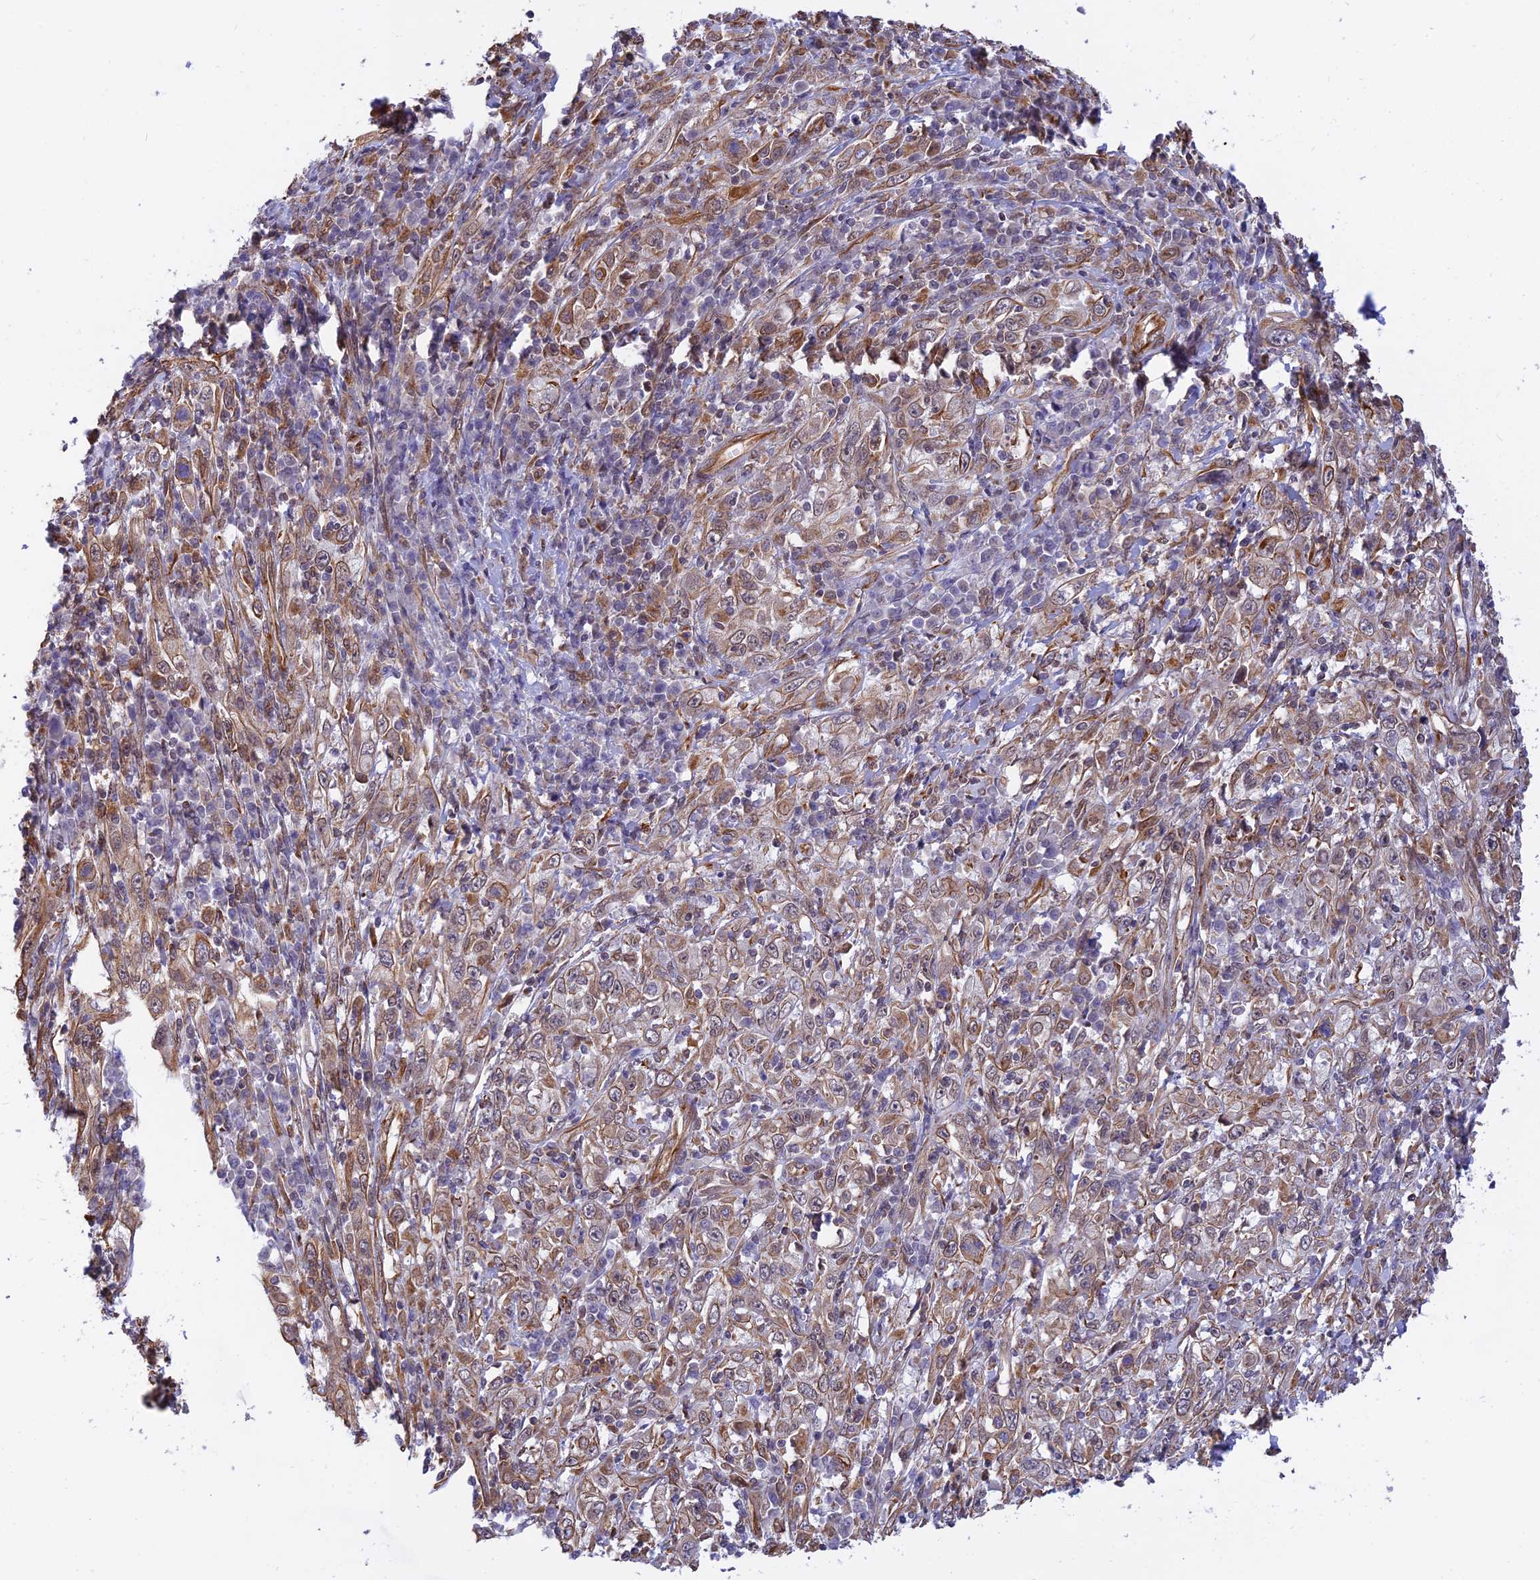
{"staining": {"intensity": "weak", "quantity": "<25%", "location": "cytoplasmic/membranous,nuclear"}, "tissue": "cervical cancer", "cell_type": "Tumor cells", "image_type": "cancer", "snomed": [{"axis": "morphology", "description": "Squamous cell carcinoma, NOS"}, {"axis": "topography", "description": "Cervix"}], "caption": "This histopathology image is of cervical squamous cell carcinoma stained with immunohistochemistry to label a protein in brown with the nuclei are counter-stained blue. There is no expression in tumor cells.", "gene": "PAGR1", "patient": {"sex": "female", "age": 46}}